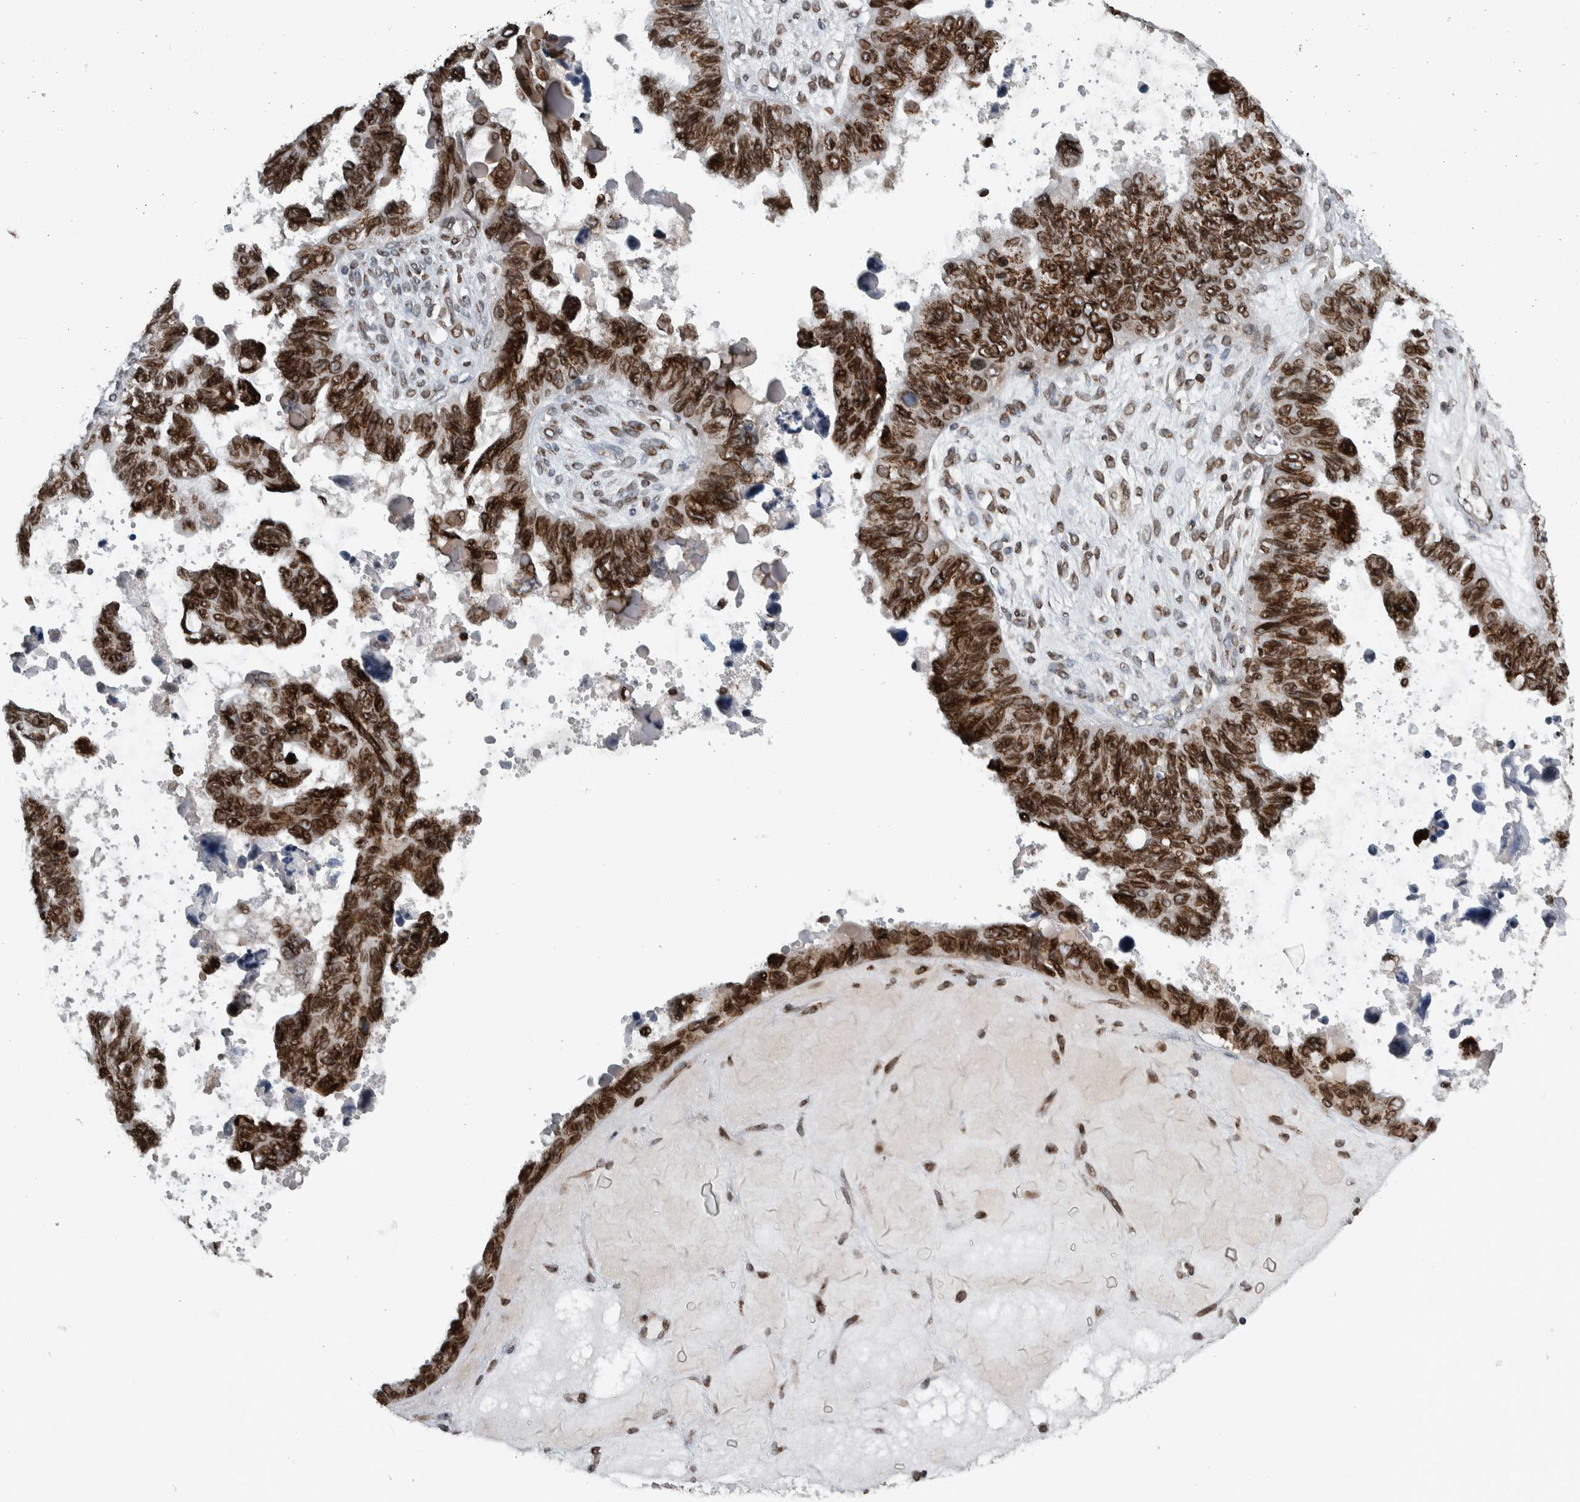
{"staining": {"intensity": "strong", "quantity": ">75%", "location": "cytoplasmic/membranous,nuclear"}, "tissue": "ovarian cancer", "cell_type": "Tumor cells", "image_type": "cancer", "snomed": [{"axis": "morphology", "description": "Cystadenocarcinoma, serous, NOS"}, {"axis": "topography", "description": "Ovary"}], "caption": "Ovarian serous cystadenocarcinoma stained with a protein marker reveals strong staining in tumor cells.", "gene": "FAM135B", "patient": {"sex": "female", "age": 79}}